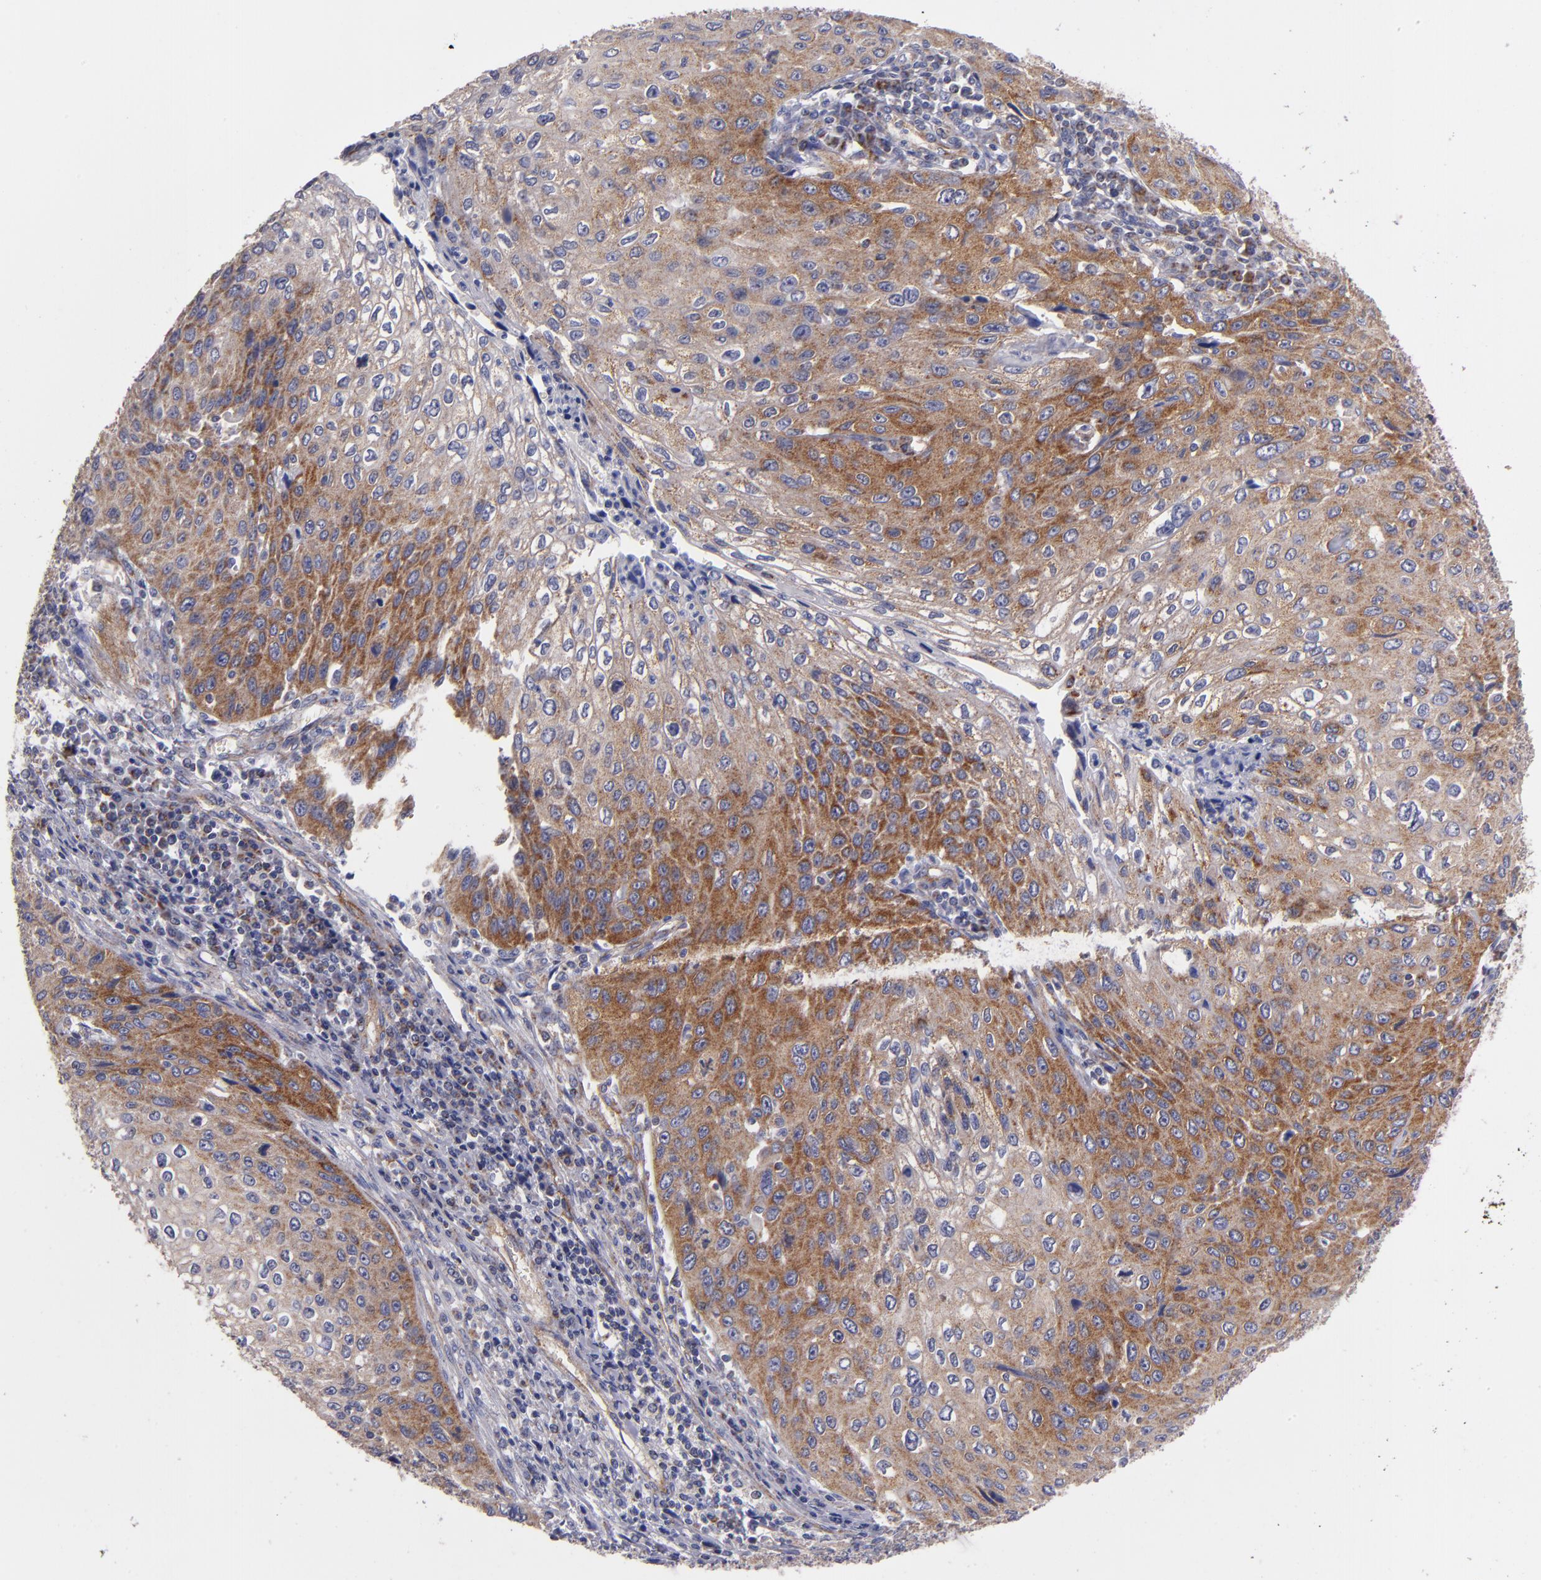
{"staining": {"intensity": "strong", "quantity": ">75%", "location": "cytoplasmic/membranous"}, "tissue": "cervical cancer", "cell_type": "Tumor cells", "image_type": "cancer", "snomed": [{"axis": "morphology", "description": "Squamous cell carcinoma, NOS"}, {"axis": "topography", "description": "Cervix"}], "caption": "Immunohistochemistry (IHC) (DAB (3,3'-diaminobenzidine)) staining of cervical squamous cell carcinoma reveals strong cytoplasmic/membranous protein staining in about >75% of tumor cells.", "gene": "CLTA", "patient": {"sex": "female", "age": 32}}